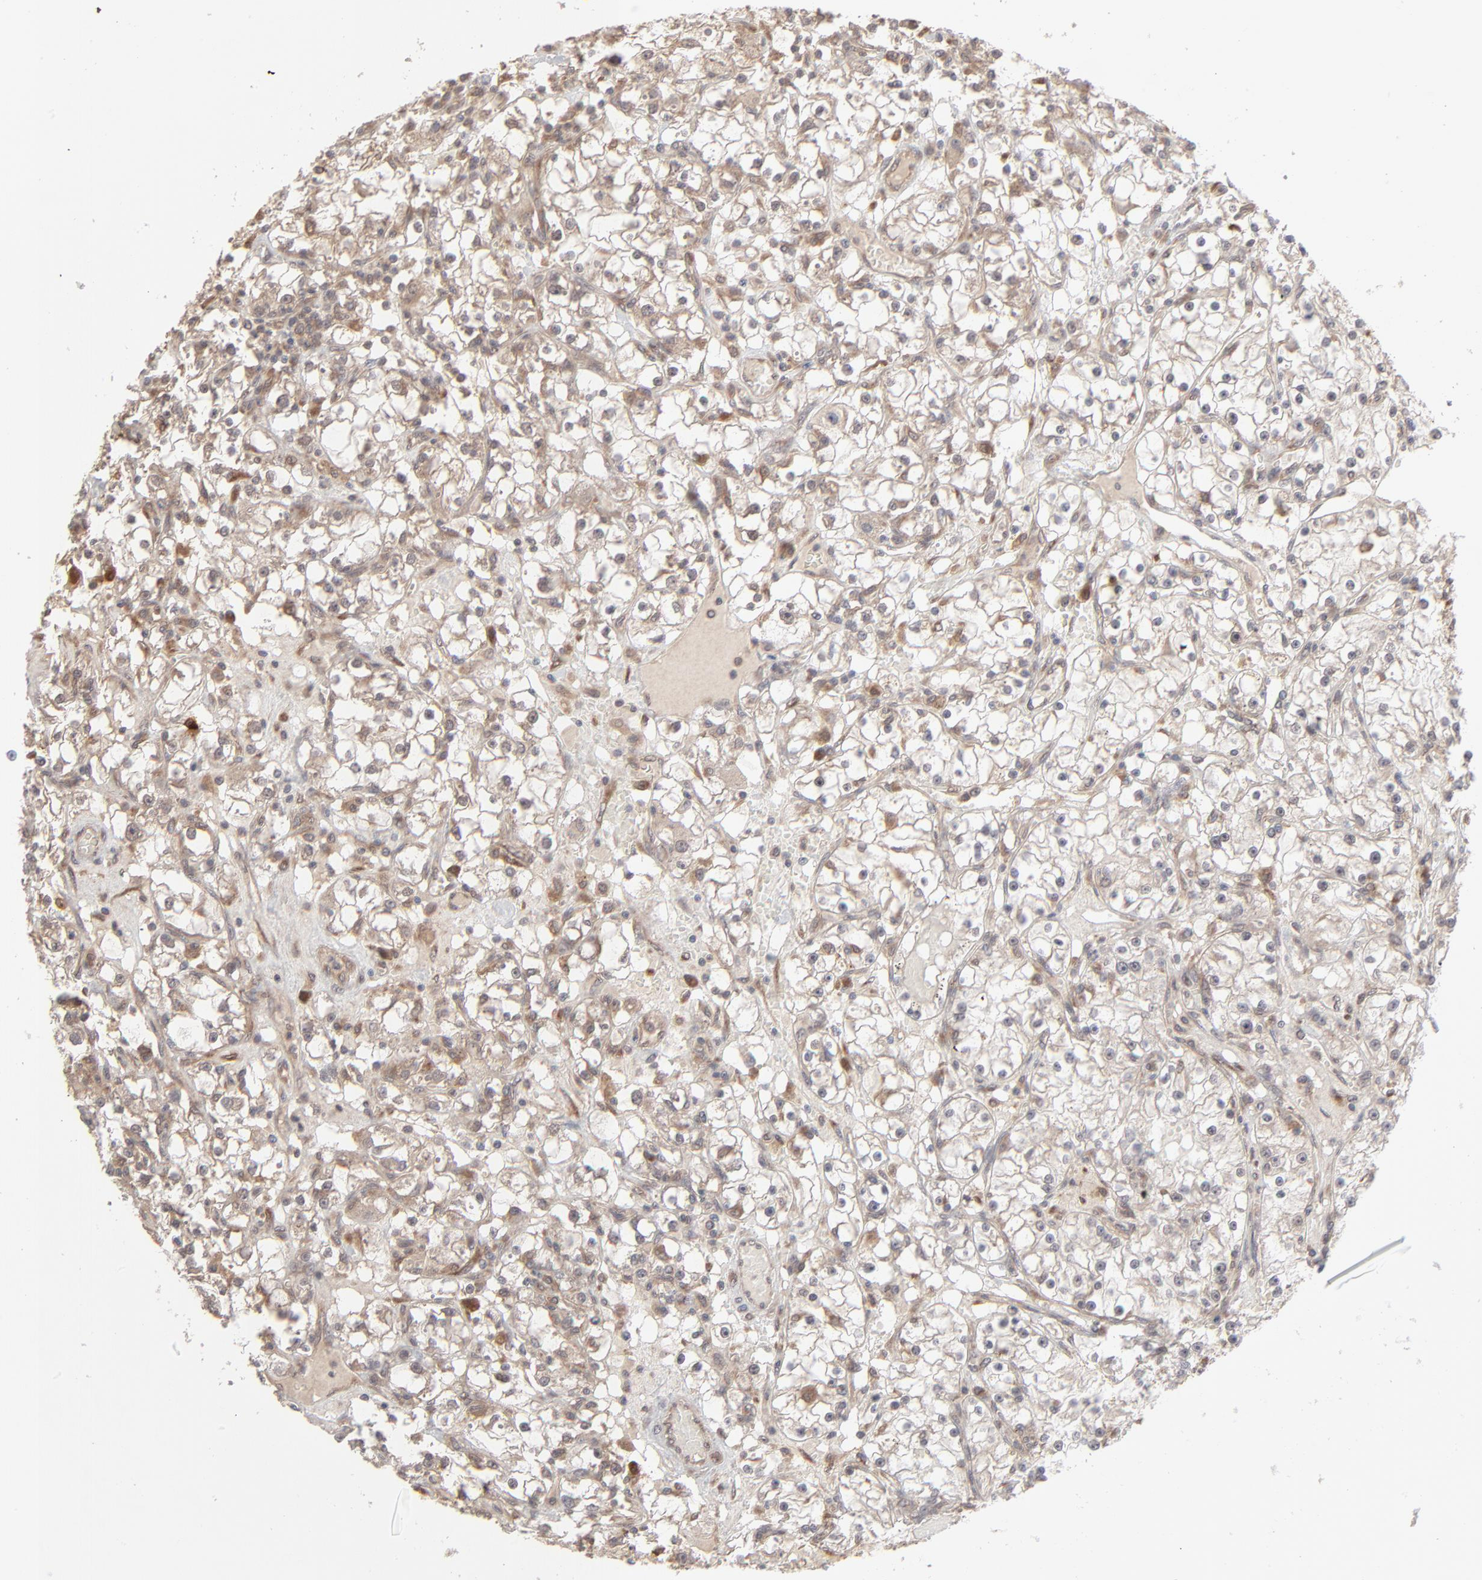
{"staining": {"intensity": "weak", "quantity": ">75%", "location": "cytoplasmic/membranous"}, "tissue": "renal cancer", "cell_type": "Tumor cells", "image_type": "cancer", "snomed": [{"axis": "morphology", "description": "Adenocarcinoma, NOS"}, {"axis": "topography", "description": "Kidney"}], "caption": "Renal adenocarcinoma stained with a brown dye reveals weak cytoplasmic/membranous positive staining in approximately >75% of tumor cells.", "gene": "SCFD1", "patient": {"sex": "male", "age": 56}}